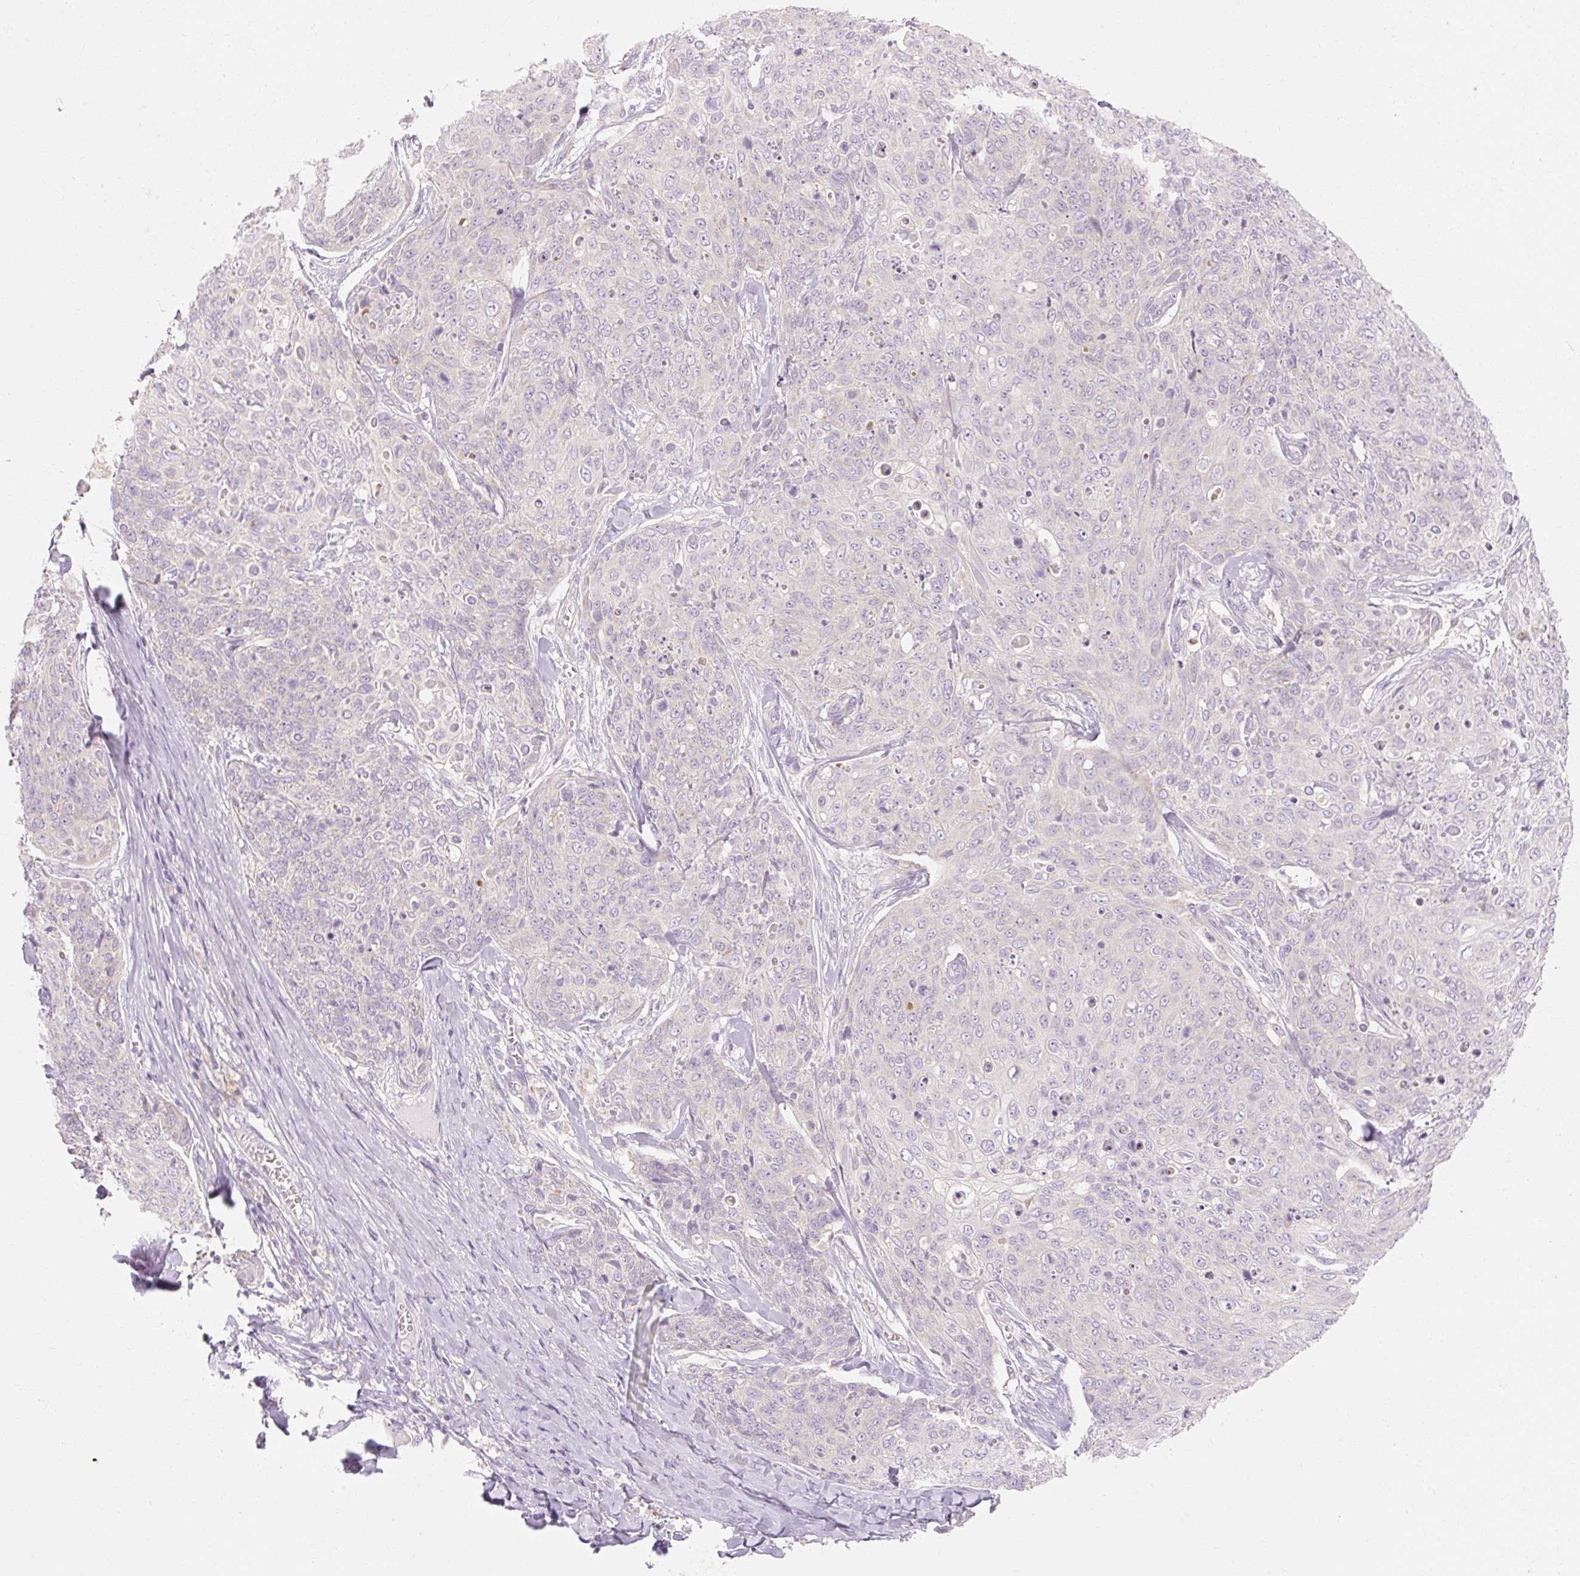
{"staining": {"intensity": "negative", "quantity": "none", "location": "none"}, "tissue": "skin cancer", "cell_type": "Tumor cells", "image_type": "cancer", "snomed": [{"axis": "morphology", "description": "Squamous cell carcinoma, NOS"}, {"axis": "topography", "description": "Skin"}, {"axis": "topography", "description": "Vulva"}], "caption": "Human squamous cell carcinoma (skin) stained for a protein using immunohistochemistry shows no positivity in tumor cells.", "gene": "MYO1D", "patient": {"sex": "female", "age": 85}}